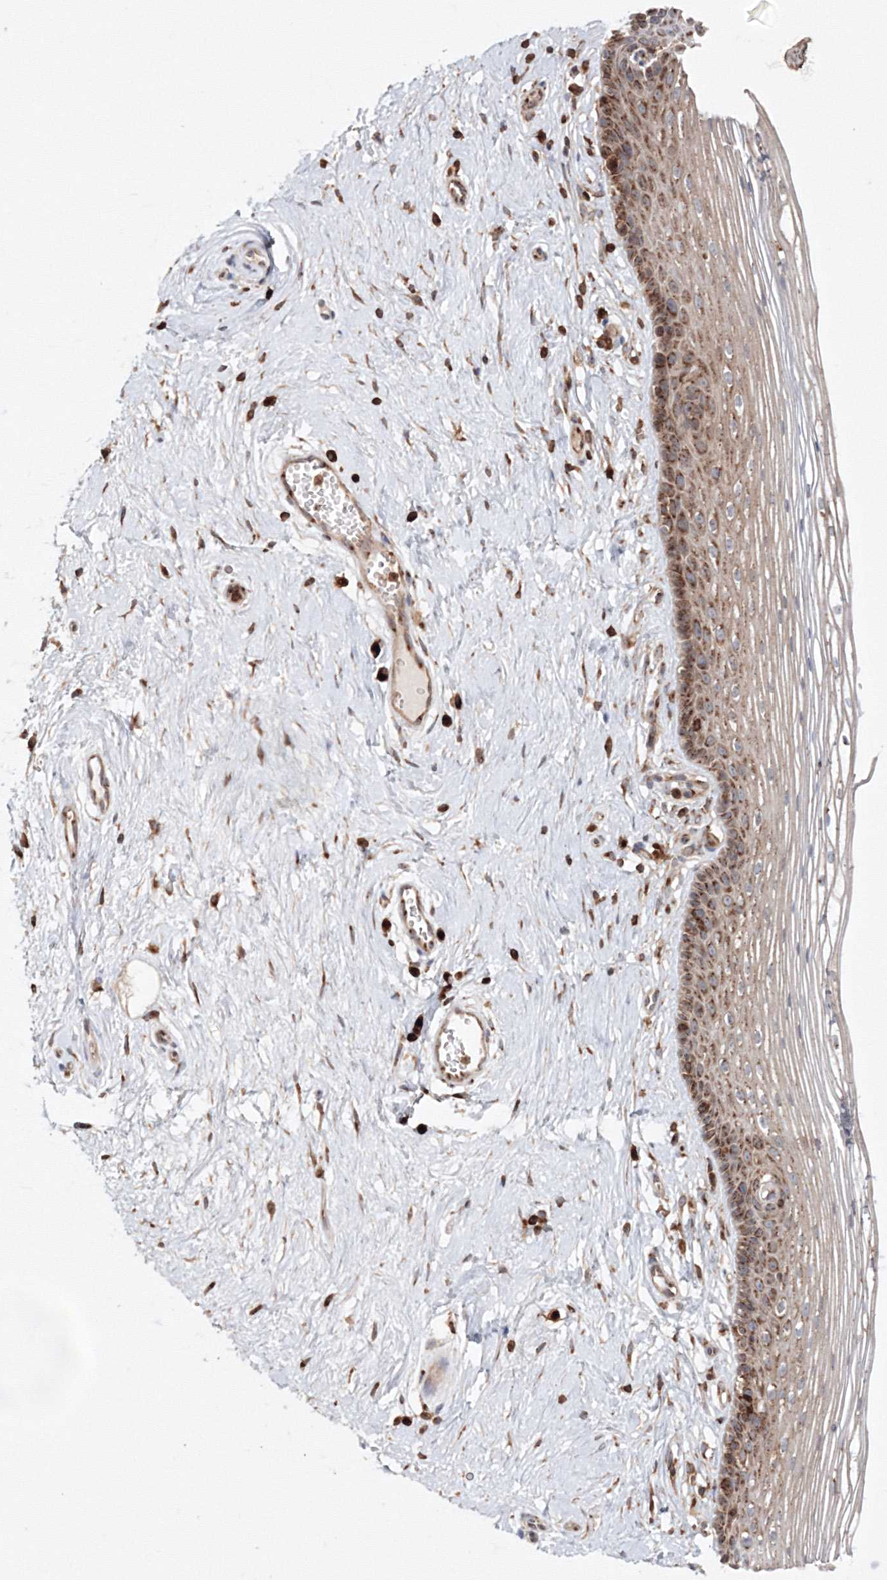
{"staining": {"intensity": "strong", "quantity": "25%-75%", "location": "cytoplasmic/membranous"}, "tissue": "vagina", "cell_type": "Squamous epithelial cells", "image_type": "normal", "snomed": [{"axis": "morphology", "description": "Normal tissue, NOS"}, {"axis": "topography", "description": "Vagina"}], "caption": "Immunohistochemistry (IHC) histopathology image of normal vagina: human vagina stained using immunohistochemistry demonstrates high levels of strong protein expression localized specifically in the cytoplasmic/membranous of squamous epithelial cells, appearing as a cytoplasmic/membranous brown color.", "gene": "ARCN1", "patient": {"sex": "female", "age": 46}}